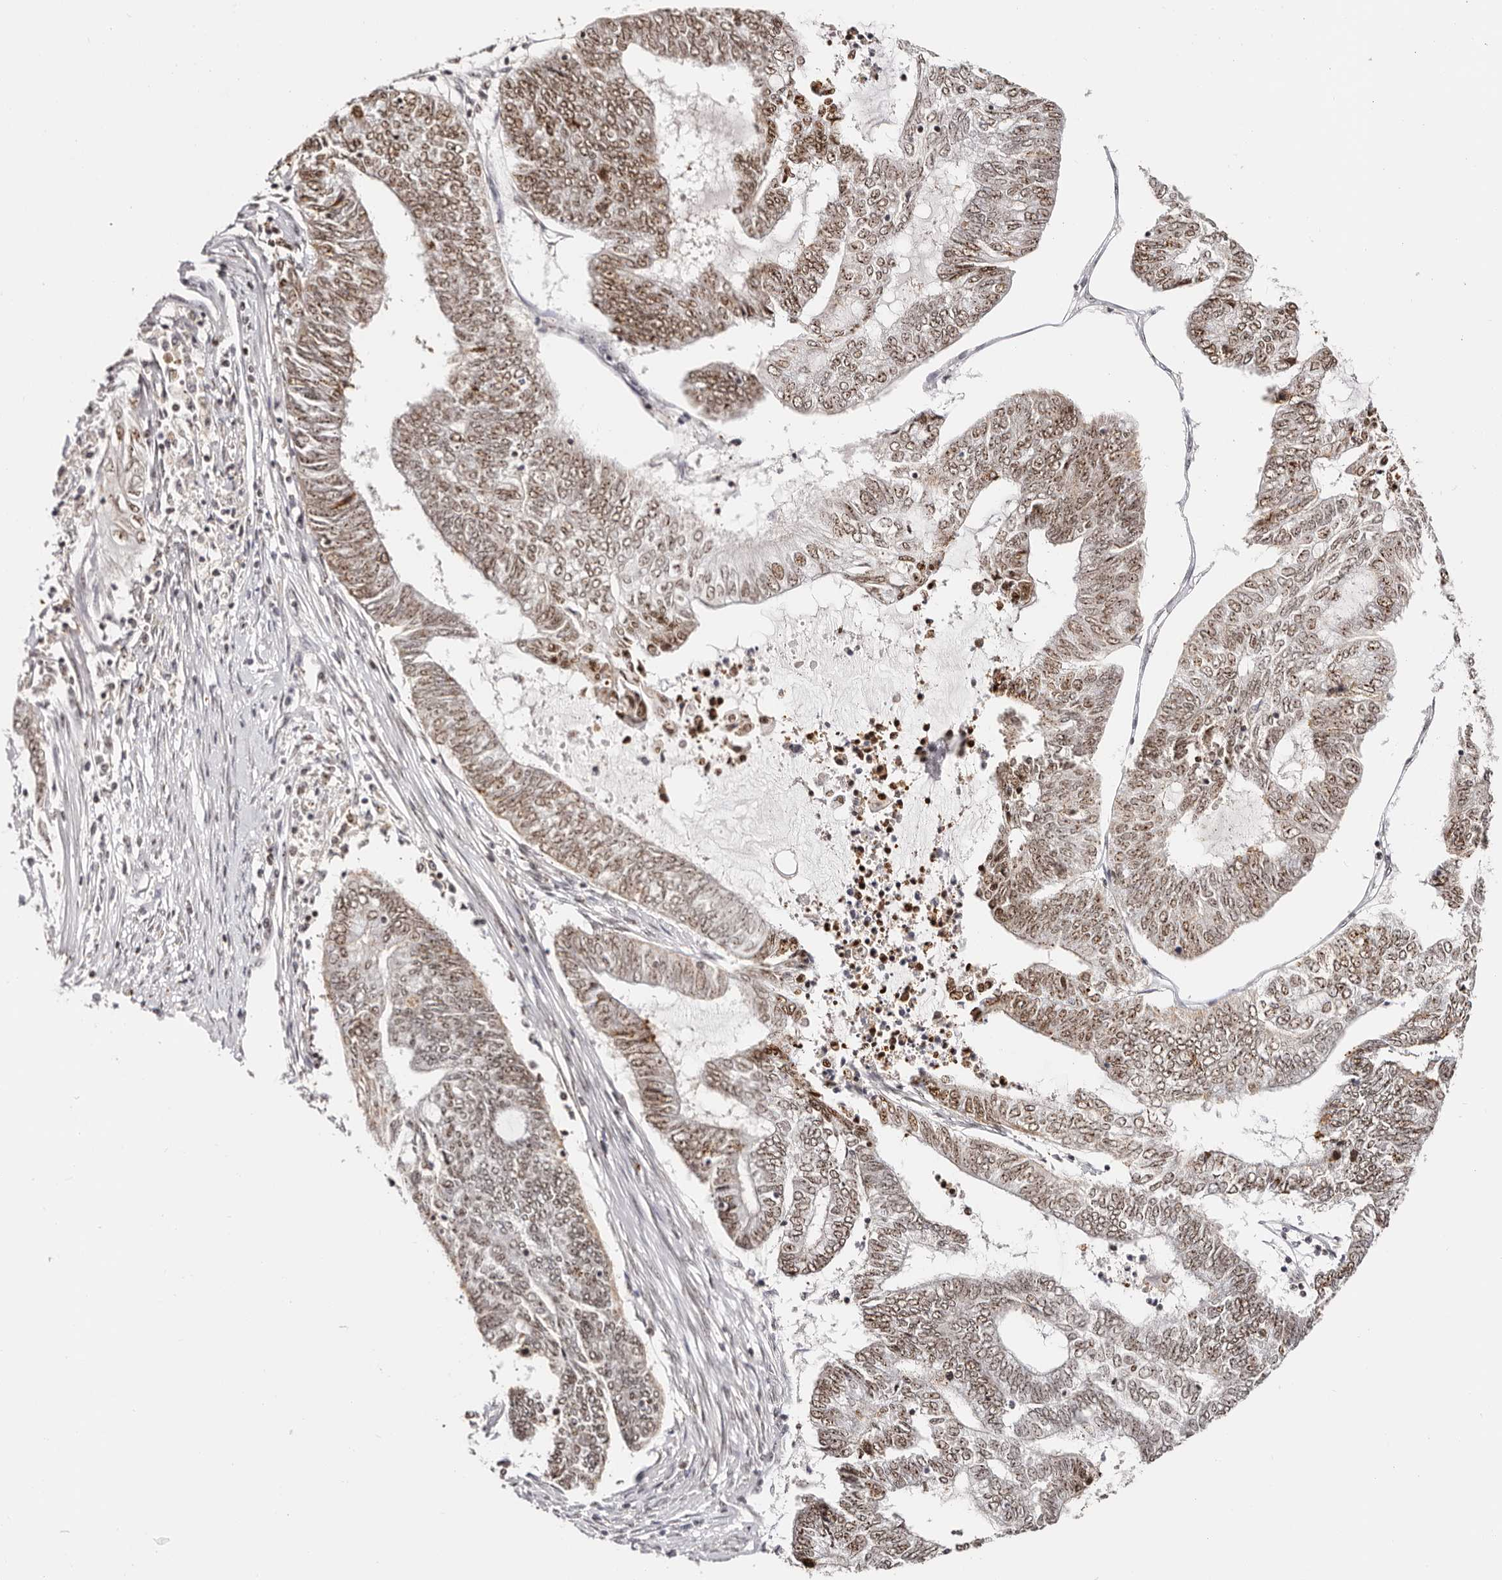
{"staining": {"intensity": "moderate", "quantity": ">75%", "location": "nuclear"}, "tissue": "endometrial cancer", "cell_type": "Tumor cells", "image_type": "cancer", "snomed": [{"axis": "morphology", "description": "Adenocarcinoma, NOS"}, {"axis": "topography", "description": "Uterus"}, {"axis": "topography", "description": "Endometrium"}], "caption": "Immunohistochemistry (IHC) (DAB) staining of endometrial adenocarcinoma demonstrates moderate nuclear protein staining in about >75% of tumor cells.", "gene": "IQGAP3", "patient": {"sex": "female", "age": 70}}